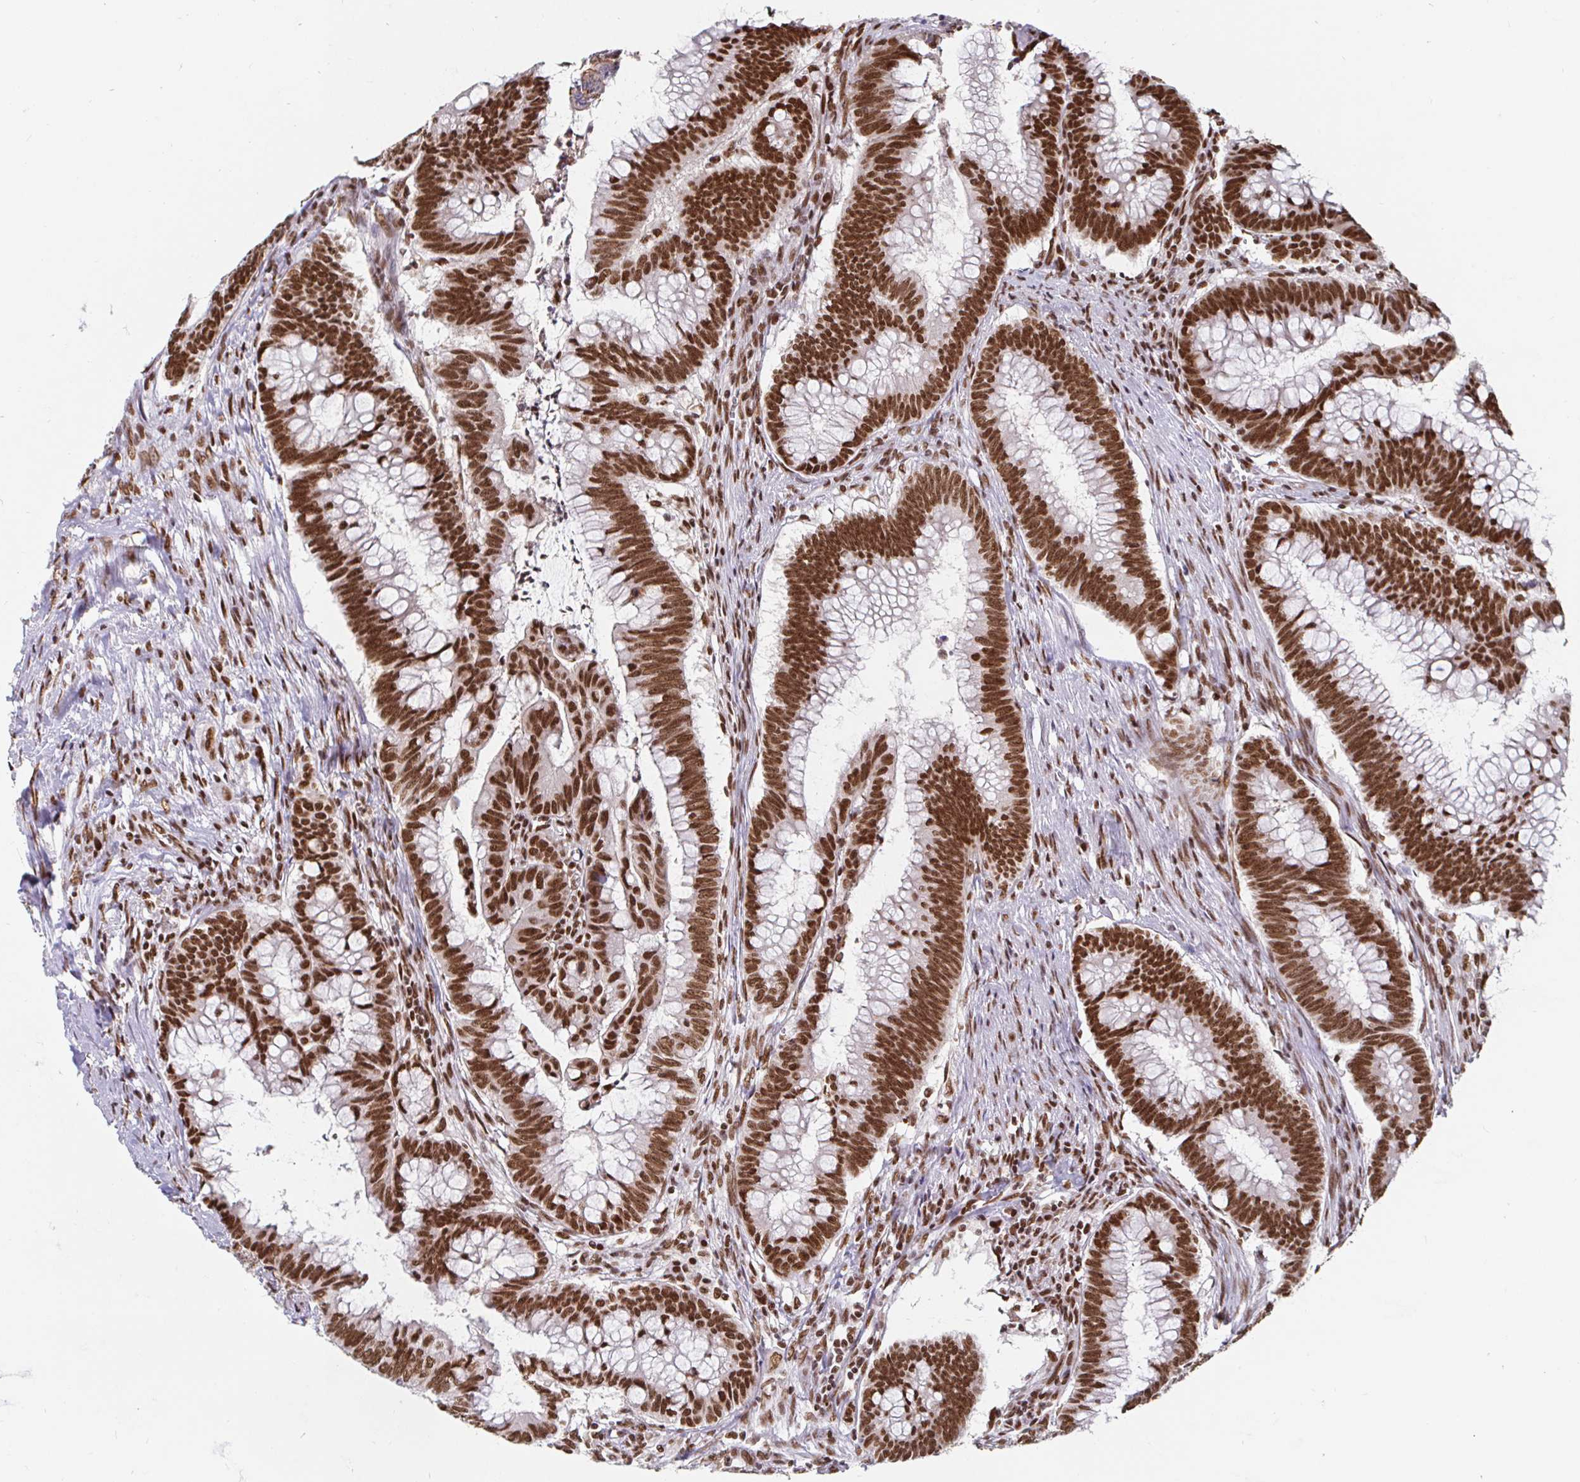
{"staining": {"intensity": "strong", "quantity": ">75%", "location": "nuclear"}, "tissue": "colorectal cancer", "cell_type": "Tumor cells", "image_type": "cancer", "snomed": [{"axis": "morphology", "description": "Adenocarcinoma, NOS"}, {"axis": "topography", "description": "Colon"}], "caption": "Adenocarcinoma (colorectal) stained with a brown dye exhibits strong nuclear positive staining in approximately >75% of tumor cells.", "gene": "RBMX", "patient": {"sex": "male", "age": 62}}